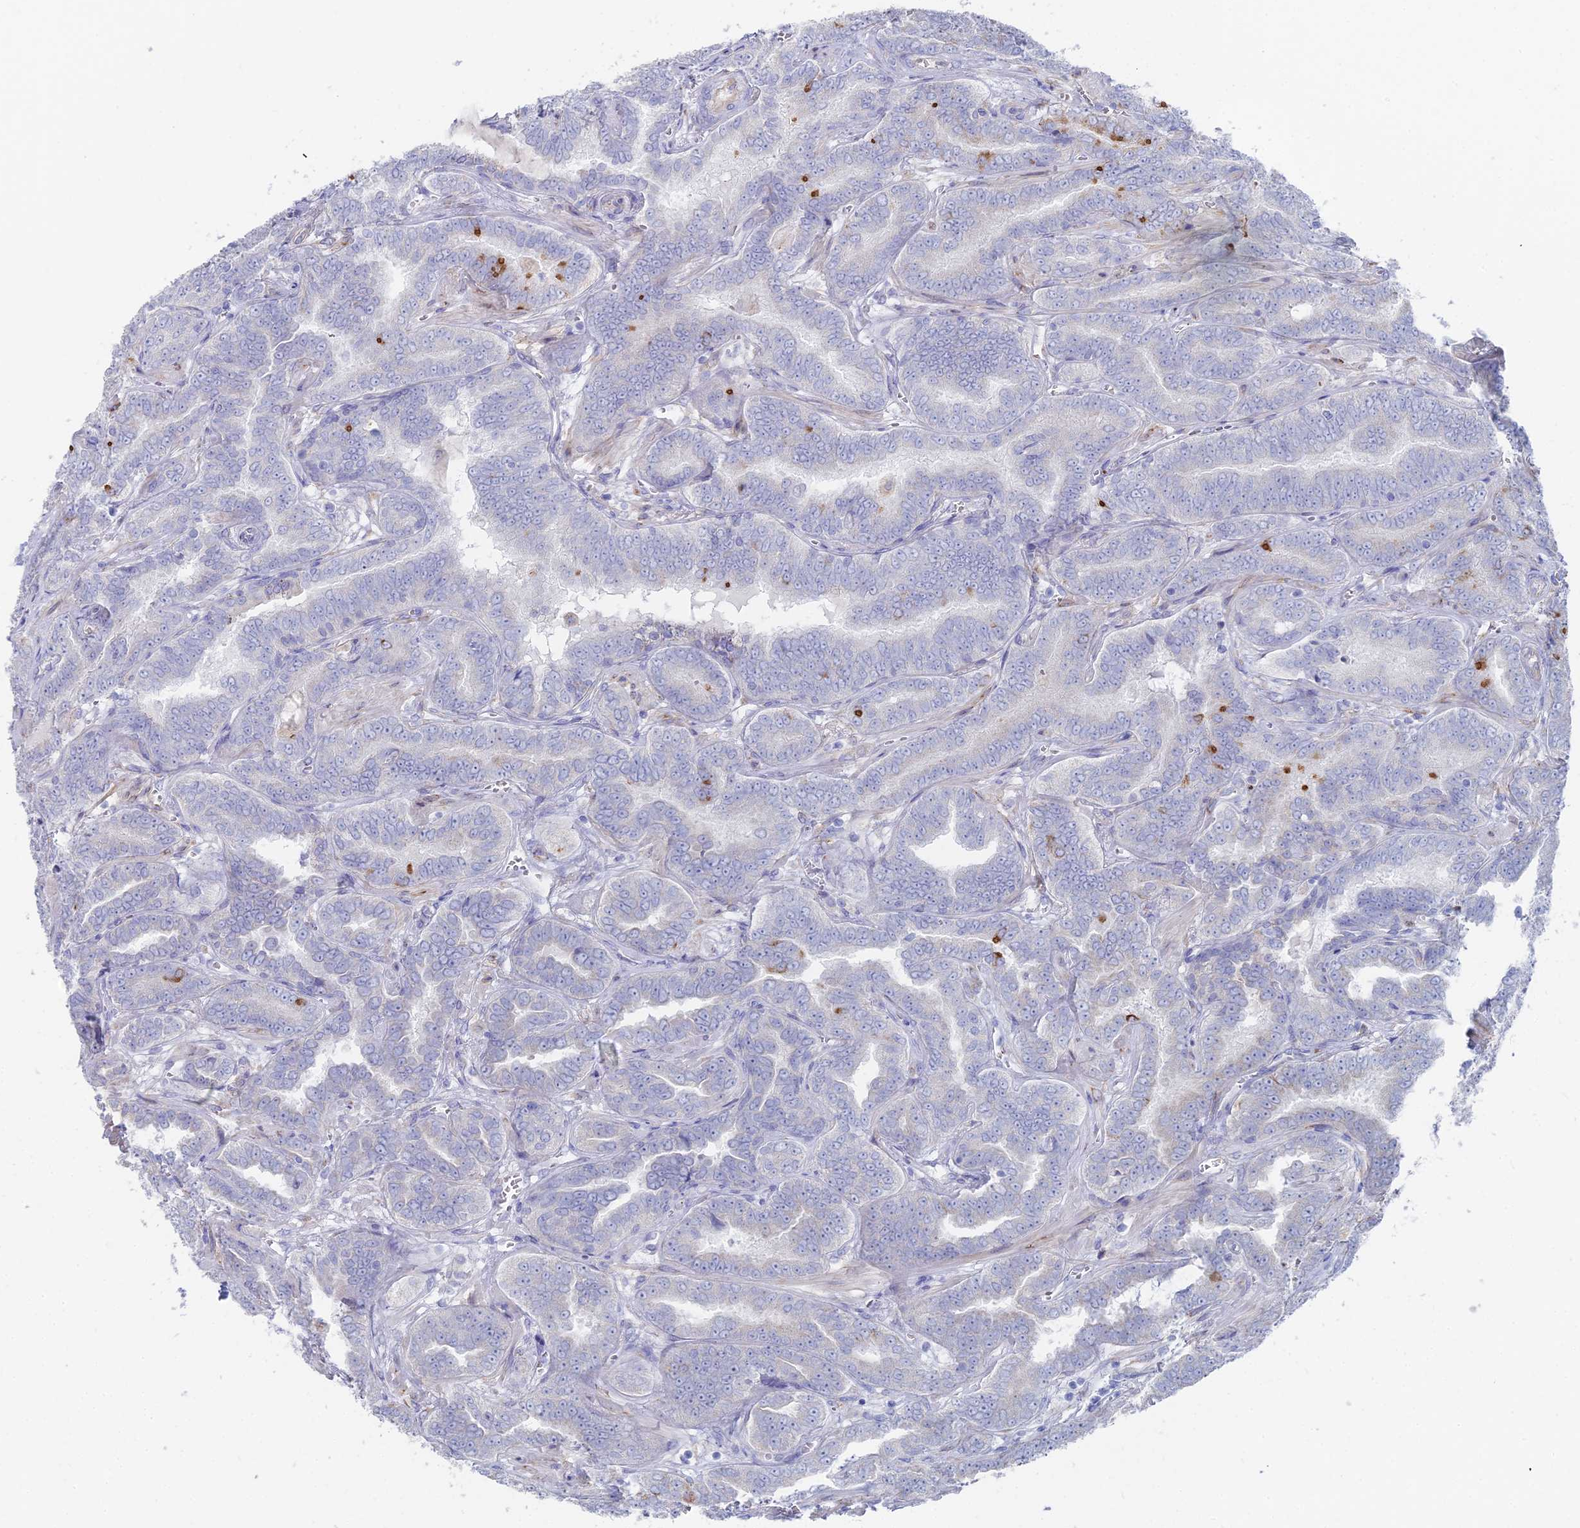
{"staining": {"intensity": "negative", "quantity": "none", "location": "none"}, "tissue": "prostate cancer", "cell_type": "Tumor cells", "image_type": "cancer", "snomed": [{"axis": "morphology", "description": "Adenocarcinoma, High grade"}, {"axis": "topography", "description": "Prostate"}], "caption": "Tumor cells show no significant protein staining in adenocarcinoma (high-grade) (prostate). (DAB immunohistochemistry (IHC) visualized using brightfield microscopy, high magnification).", "gene": "TNNT3", "patient": {"sex": "male", "age": 67}}